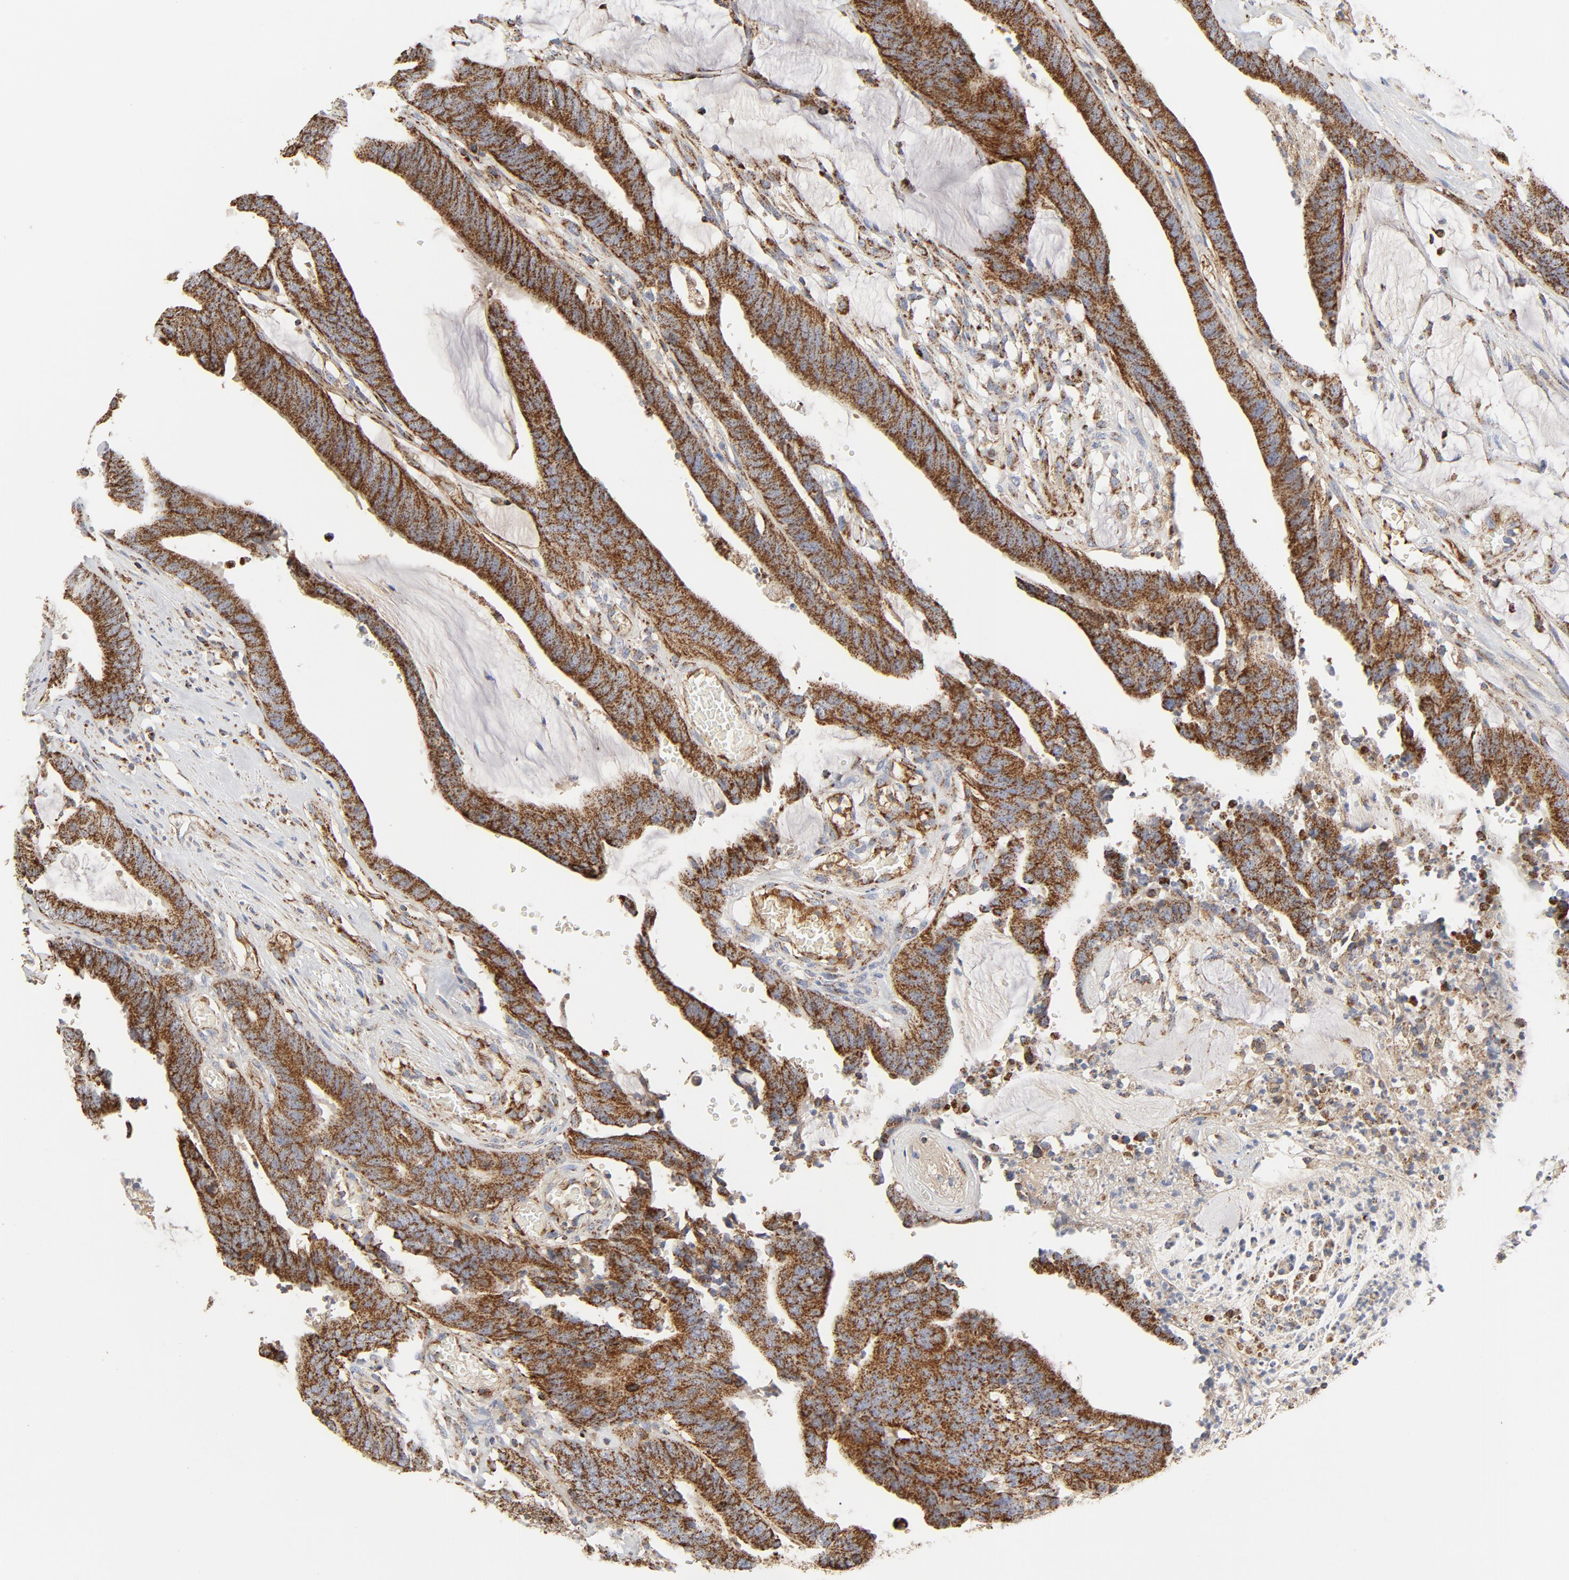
{"staining": {"intensity": "strong", "quantity": ">75%", "location": "cytoplasmic/membranous"}, "tissue": "colorectal cancer", "cell_type": "Tumor cells", "image_type": "cancer", "snomed": [{"axis": "morphology", "description": "Adenocarcinoma, NOS"}, {"axis": "topography", "description": "Rectum"}], "caption": "A high-resolution image shows IHC staining of adenocarcinoma (colorectal), which reveals strong cytoplasmic/membranous expression in about >75% of tumor cells.", "gene": "PCNX4", "patient": {"sex": "female", "age": 66}}